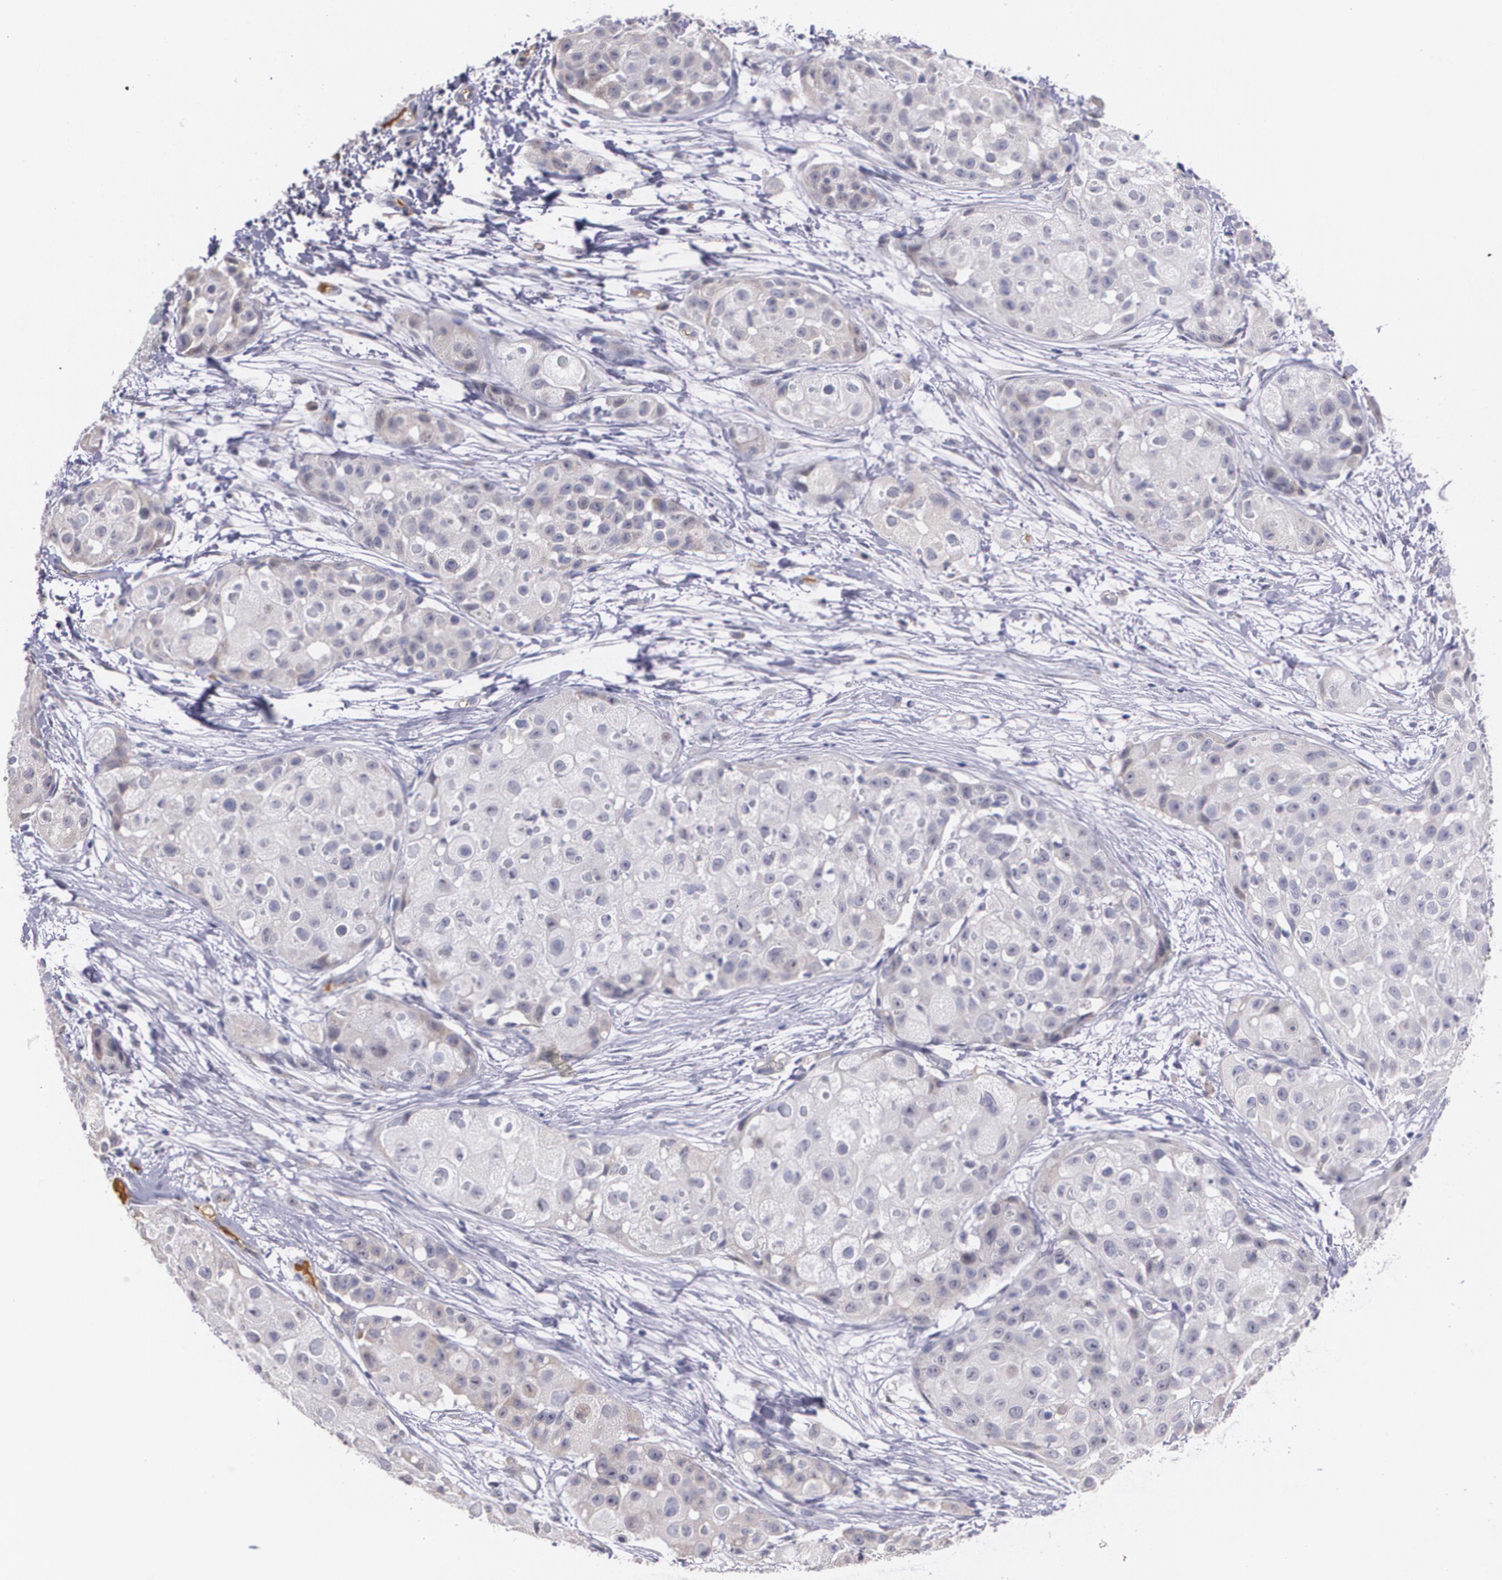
{"staining": {"intensity": "weak", "quantity": "<25%", "location": "cytoplasmic/membranous"}, "tissue": "skin cancer", "cell_type": "Tumor cells", "image_type": "cancer", "snomed": [{"axis": "morphology", "description": "Squamous cell carcinoma, NOS"}, {"axis": "topography", "description": "Skin"}], "caption": "Tumor cells show no significant staining in skin cancer.", "gene": "AMBP", "patient": {"sex": "female", "age": 57}}